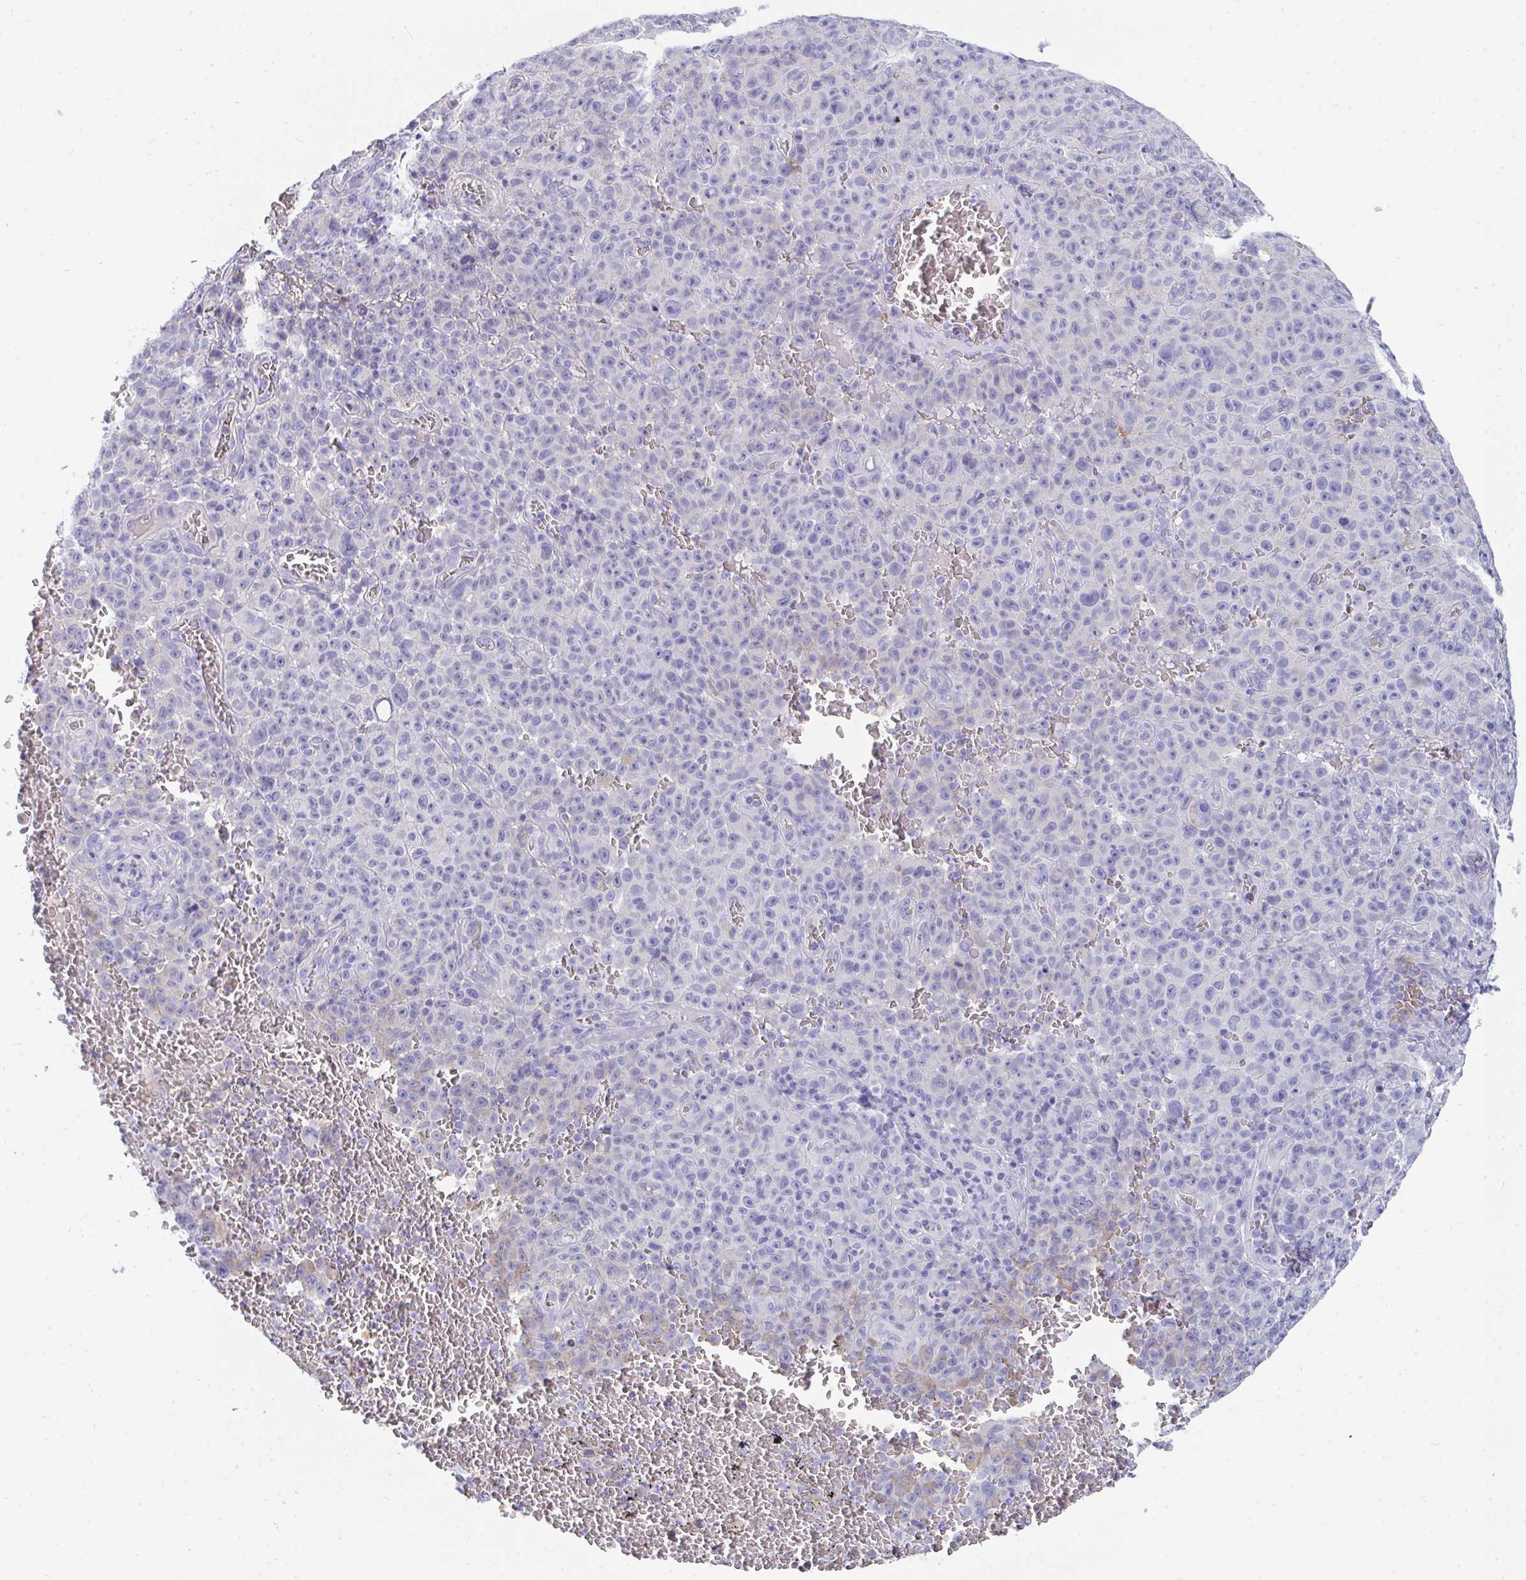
{"staining": {"intensity": "negative", "quantity": "none", "location": "none"}, "tissue": "melanoma", "cell_type": "Tumor cells", "image_type": "cancer", "snomed": [{"axis": "morphology", "description": "Malignant melanoma, NOS"}, {"axis": "topography", "description": "Skin"}], "caption": "A photomicrograph of human malignant melanoma is negative for staining in tumor cells.", "gene": "MROH2B", "patient": {"sex": "female", "age": 82}}